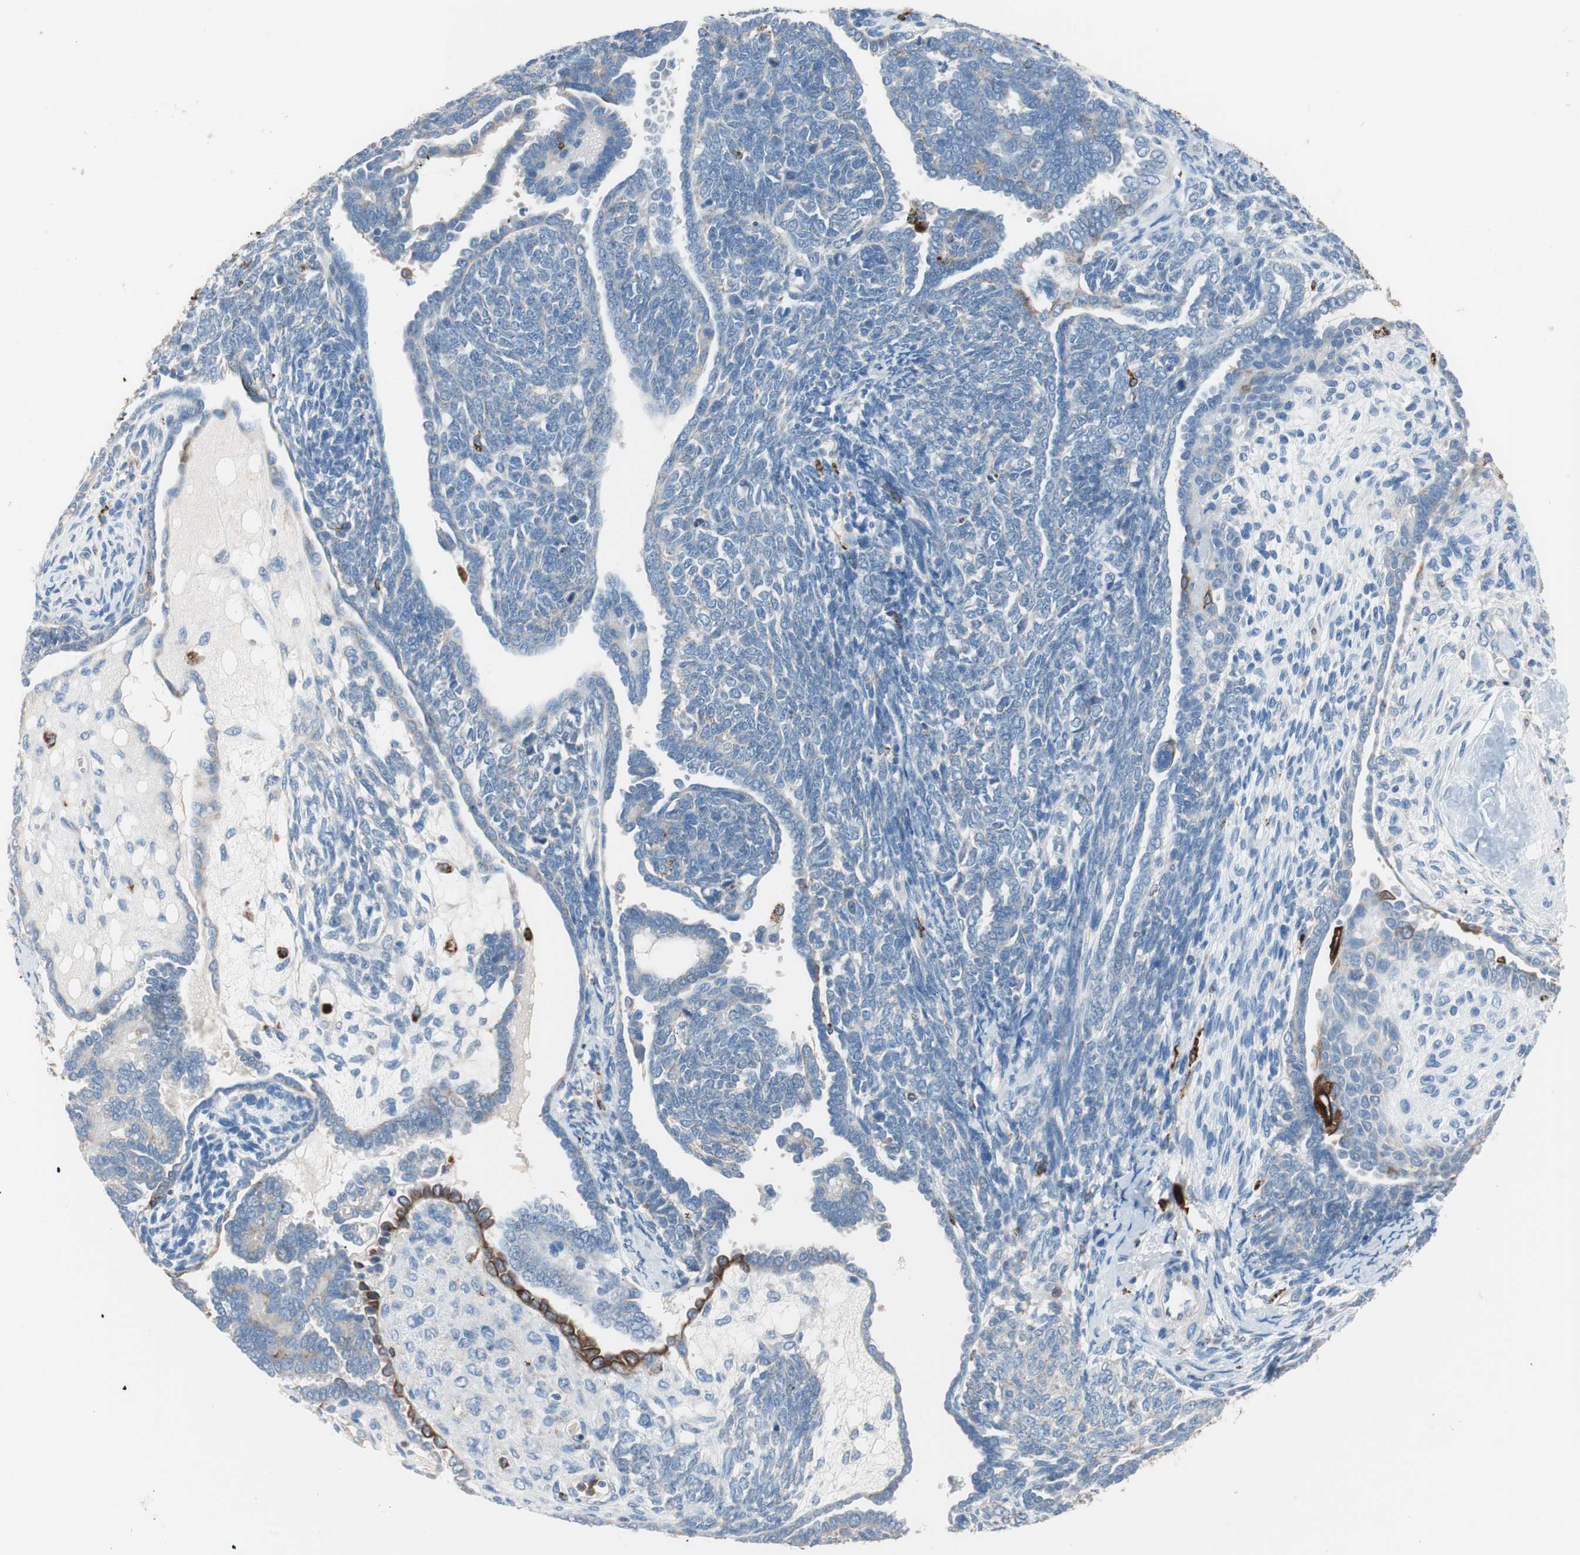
{"staining": {"intensity": "moderate", "quantity": "<25%", "location": "cytoplasmic/membranous"}, "tissue": "endometrial cancer", "cell_type": "Tumor cells", "image_type": "cancer", "snomed": [{"axis": "morphology", "description": "Neoplasm, malignant, NOS"}, {"axis": "topography", "description": "Endometrium"}], "caption": "This histopathology image demonstrates immunohistochemistry (IHC) staining of endometrial cancer (neoplasm (malignant)), with low moderate cytoplasmic/membranous expression in approximately <25% of tumor cells.", "gene": "CLEC4D", "patient": {"sex": "female", "age": 74}}